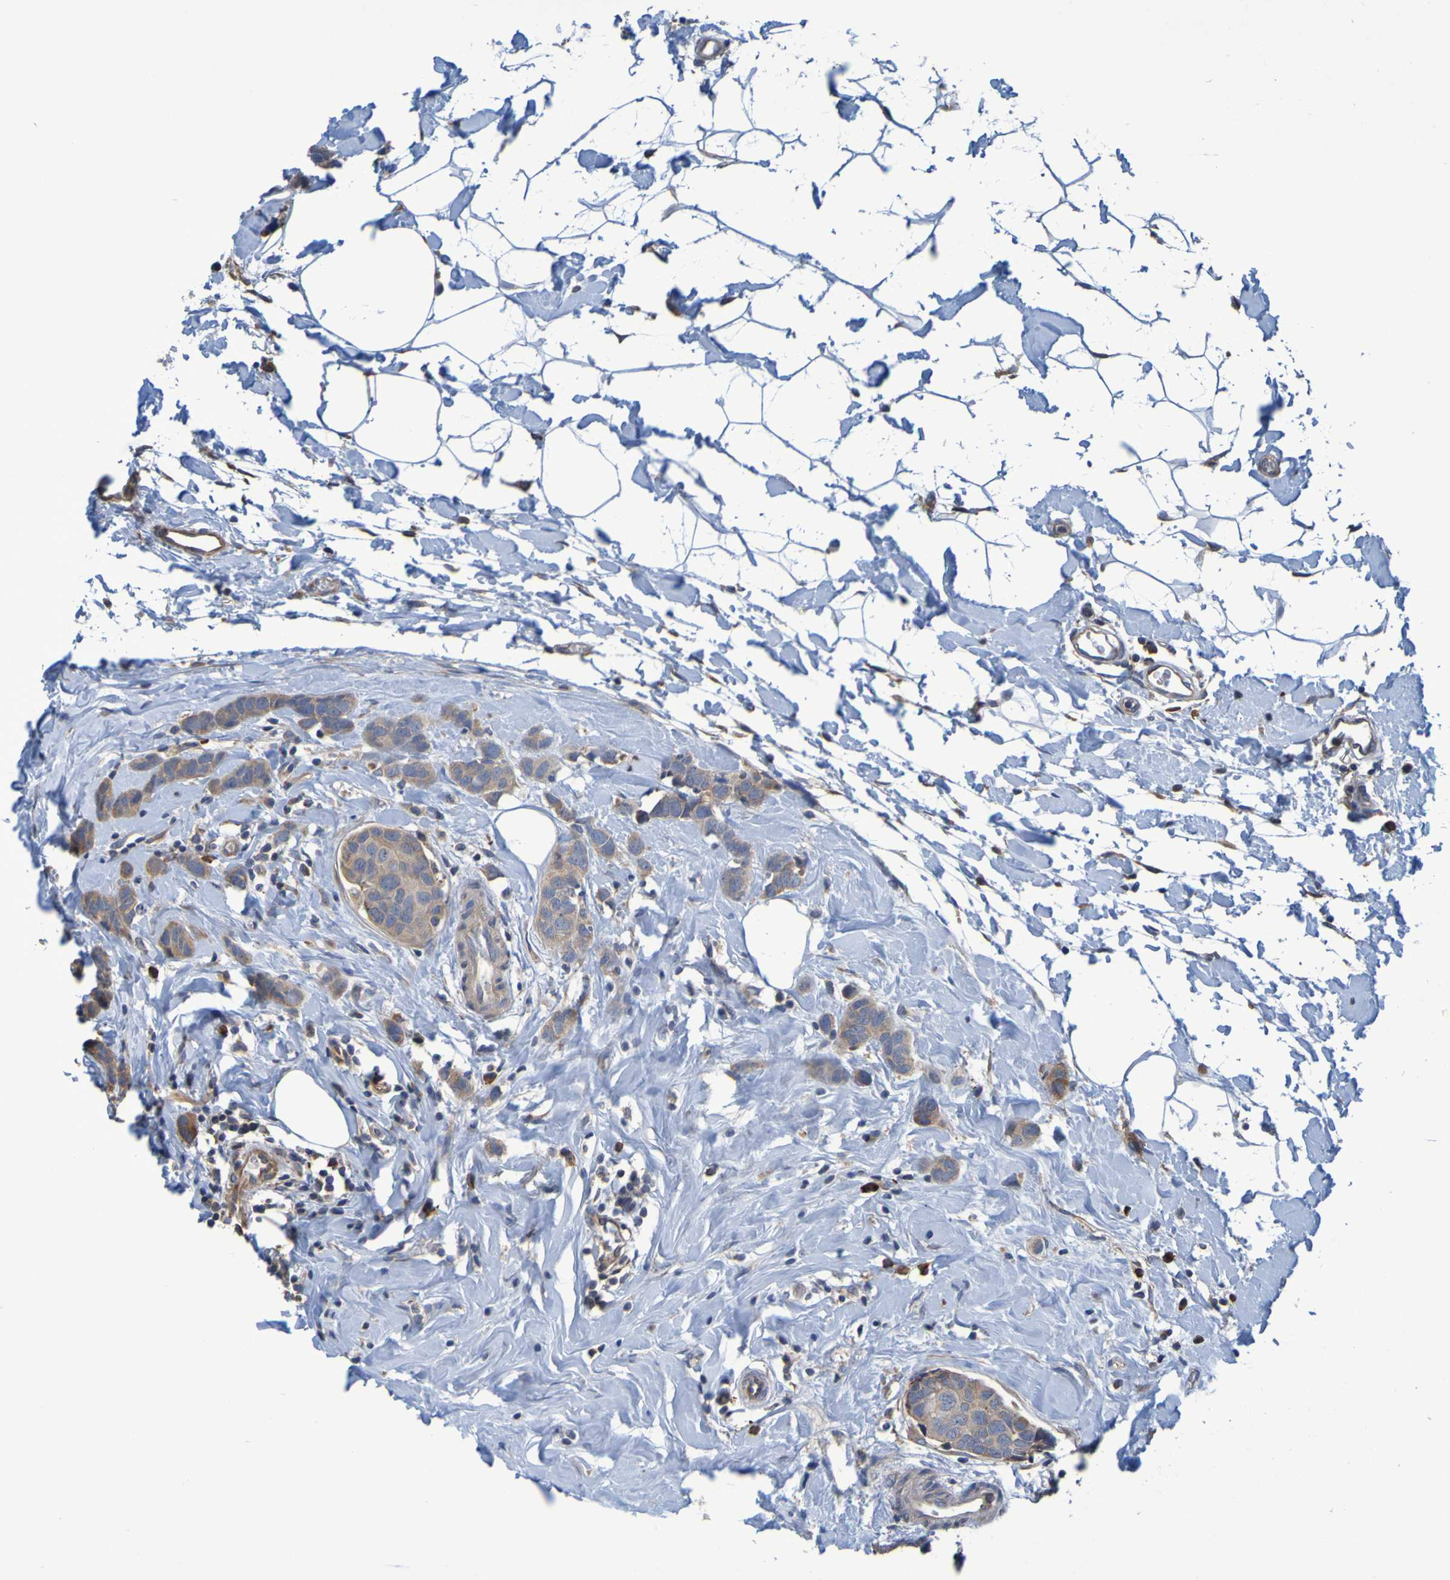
{"staining": {"intensity": "weak", "quantity": ">75%", "location": "cytoplasmic/membranous"}, "tissue": "breast cancer", "cell_type": "Tumor cells", "image_type": "cancer", "snomed": [{"axis": "morphology", "description": "Normal tissue, NOS"}, {"axis": "morphology", "description": "Duct carcinoma"}, {"axis": "topography", "description": "Breast"}], "caption": "Protein staining of invasive ductal carcinoma (breast) tissue reveals weak cytoplasmic/membranous expression in about >75% of tumor cells. (Stains: DAB in brown, nuclei in blue, Microscopy: brightfield microscopy at high magnification).", "gene": "CLDN18", "patient": {"sex": "female", "age": 50}}